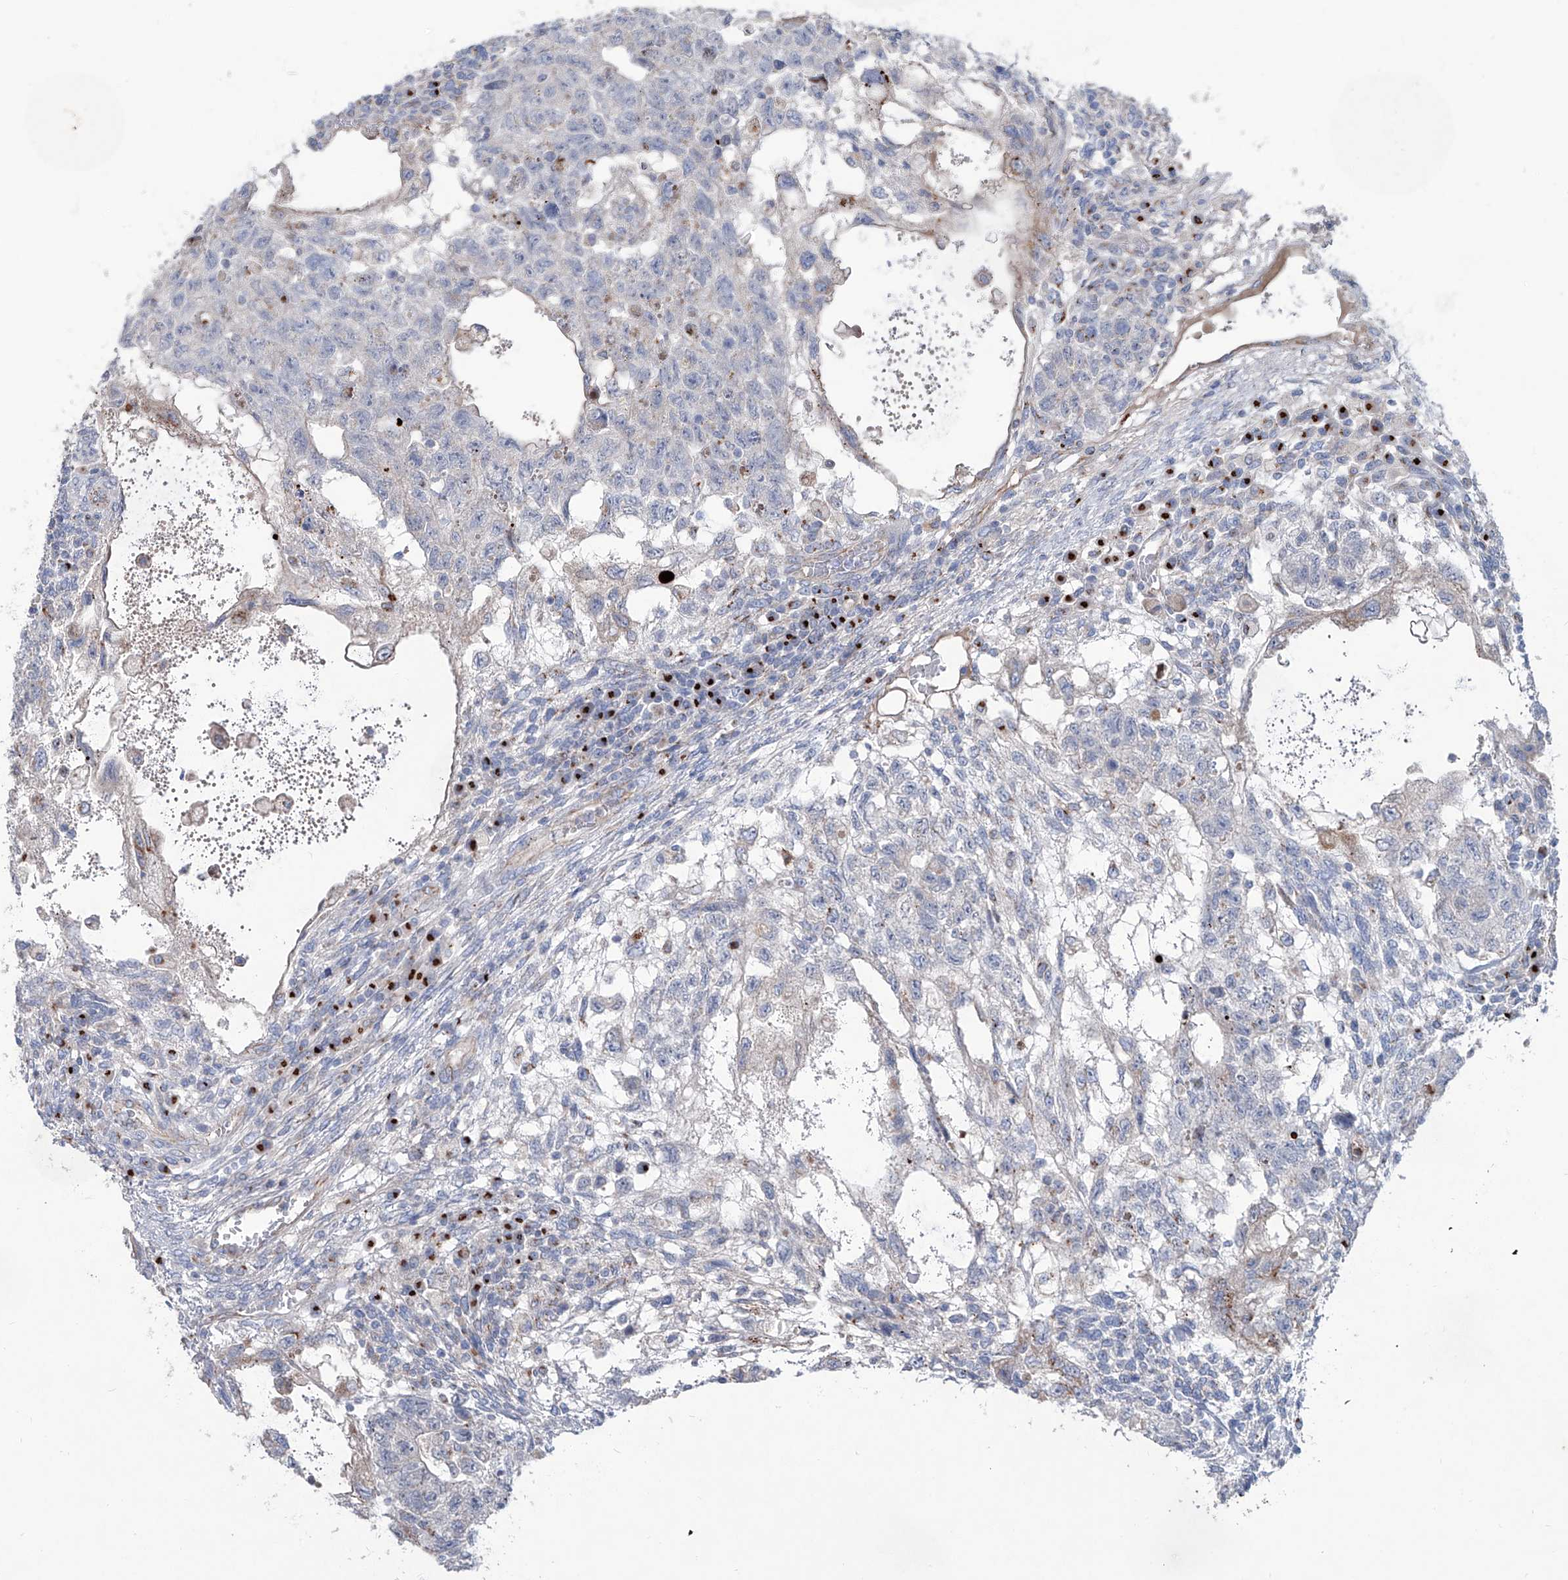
{"staining": {"intensity": "negative", "quantity": "none", "location": "none"}, "tissue": "testis cancer", "cell_type": "Tumor cells", "image_type": "cancer", "snomed": [{"axis": "morphology", "description": "Normal tissue, NOS"}, {"axis": "morphology", "description": "Carcinoma, Embryonal, NOS"}, {"axis": "topography", "description": "Testis"}], "caption": "Histopathology image shows no significant protein positivity in tumor cells of testis cancer (embryonal carcinoma). (Immunohistochemistry (ihc), brightfield microscopy, high magnification).", "gene": "CDH5", "patient": {"sex": "male", "age": 36}}